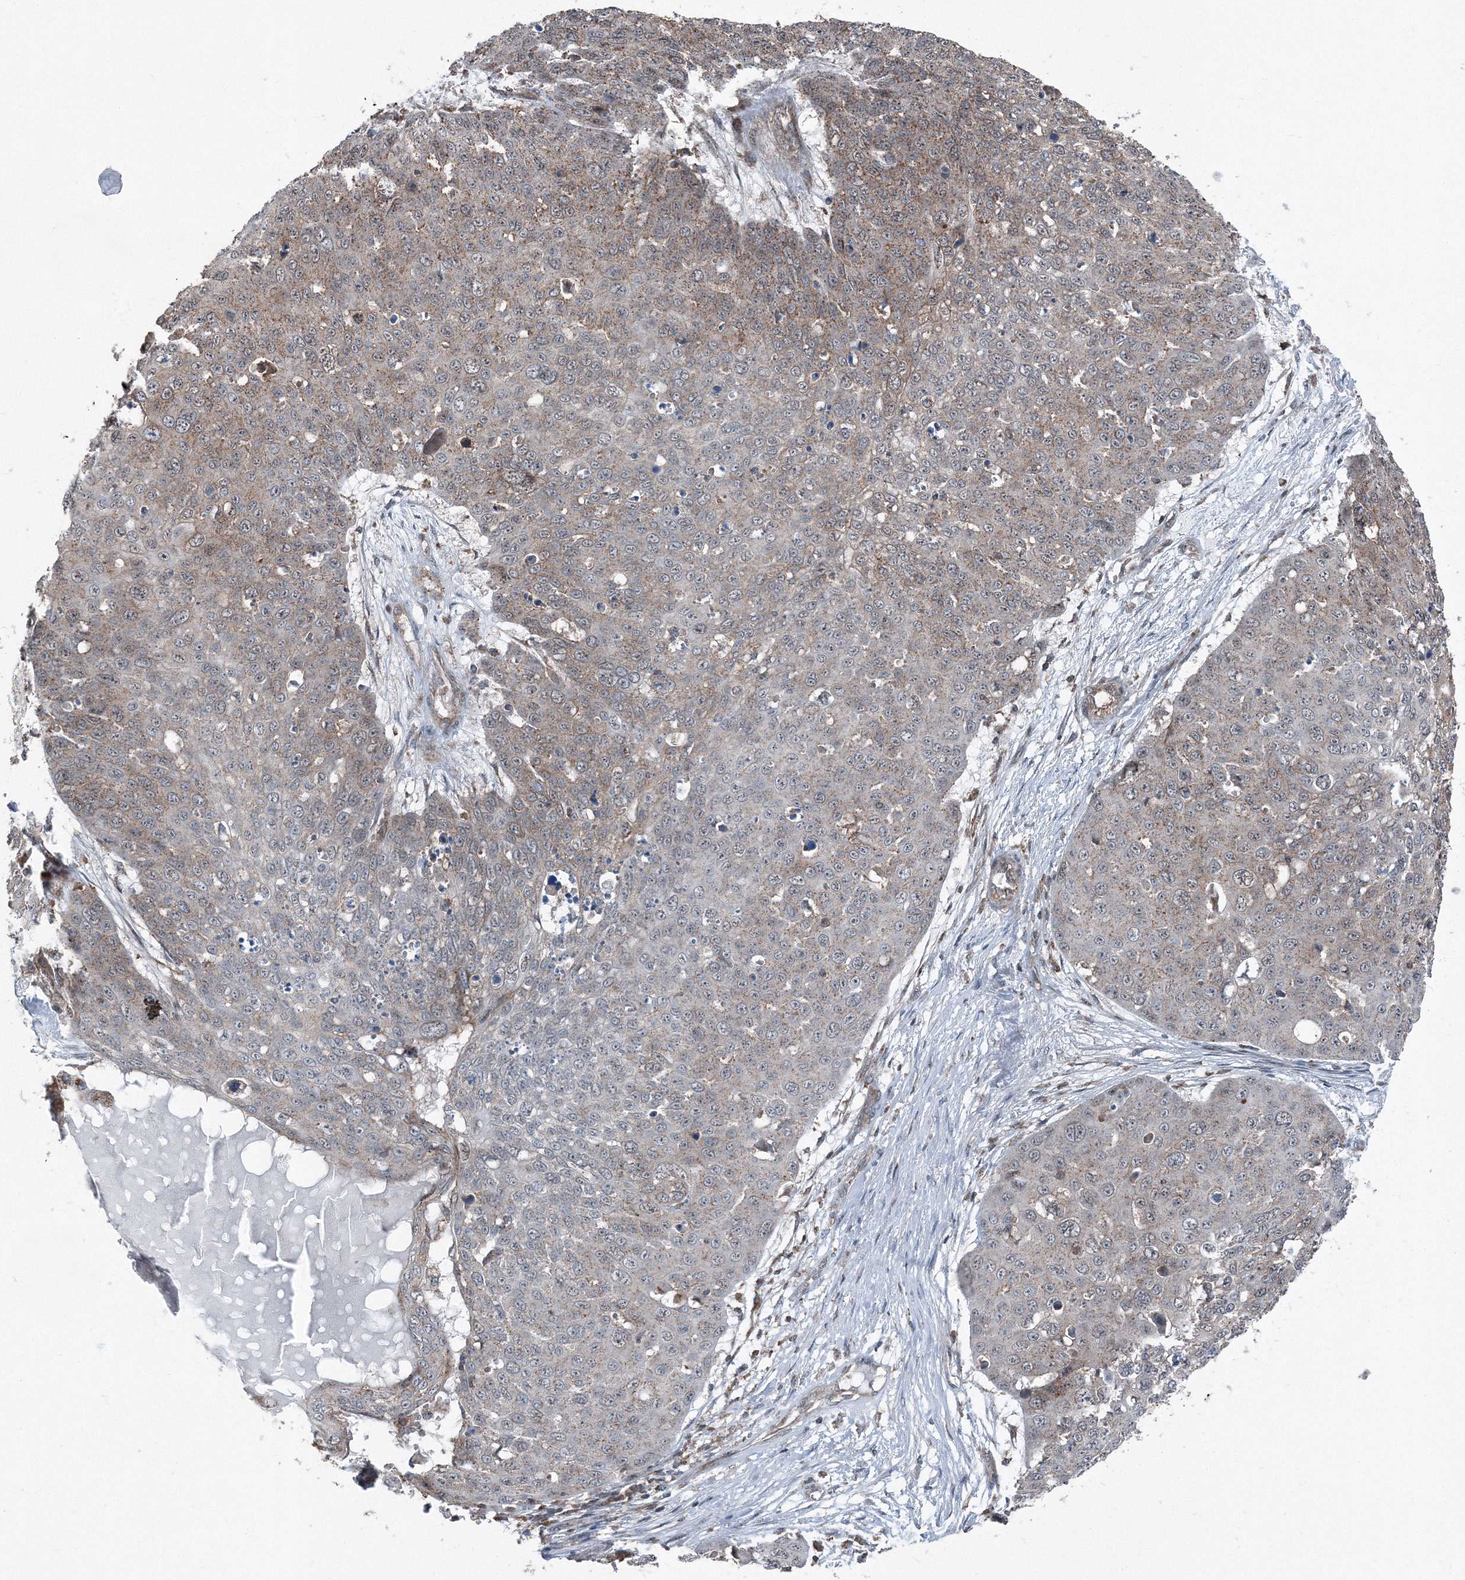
{"staining": {"intensity": "weak", "quantity": "25%-75%", "location": "cytoplasmic/membranous"}, "tissue": "skin cancer", "cell_type": "Tumor cells", "image_type": "cancer", "snomed": [{"axis": "morphology", "description": "Squamous cell carcinoma, NOS"}, {"axis": "topography", "description": "Skin"}], "caption": "Skin cancer (squamous cell carcinoma) stained with IHC displays weak cytoplasmic/membranous positivity in approximately 25%-75% of tumor cells. (brown staining indicates protein expression, while blue staining denotes nuclei).", "gene": "AASDH", "patient": {"sex": "male", "age": 71}}